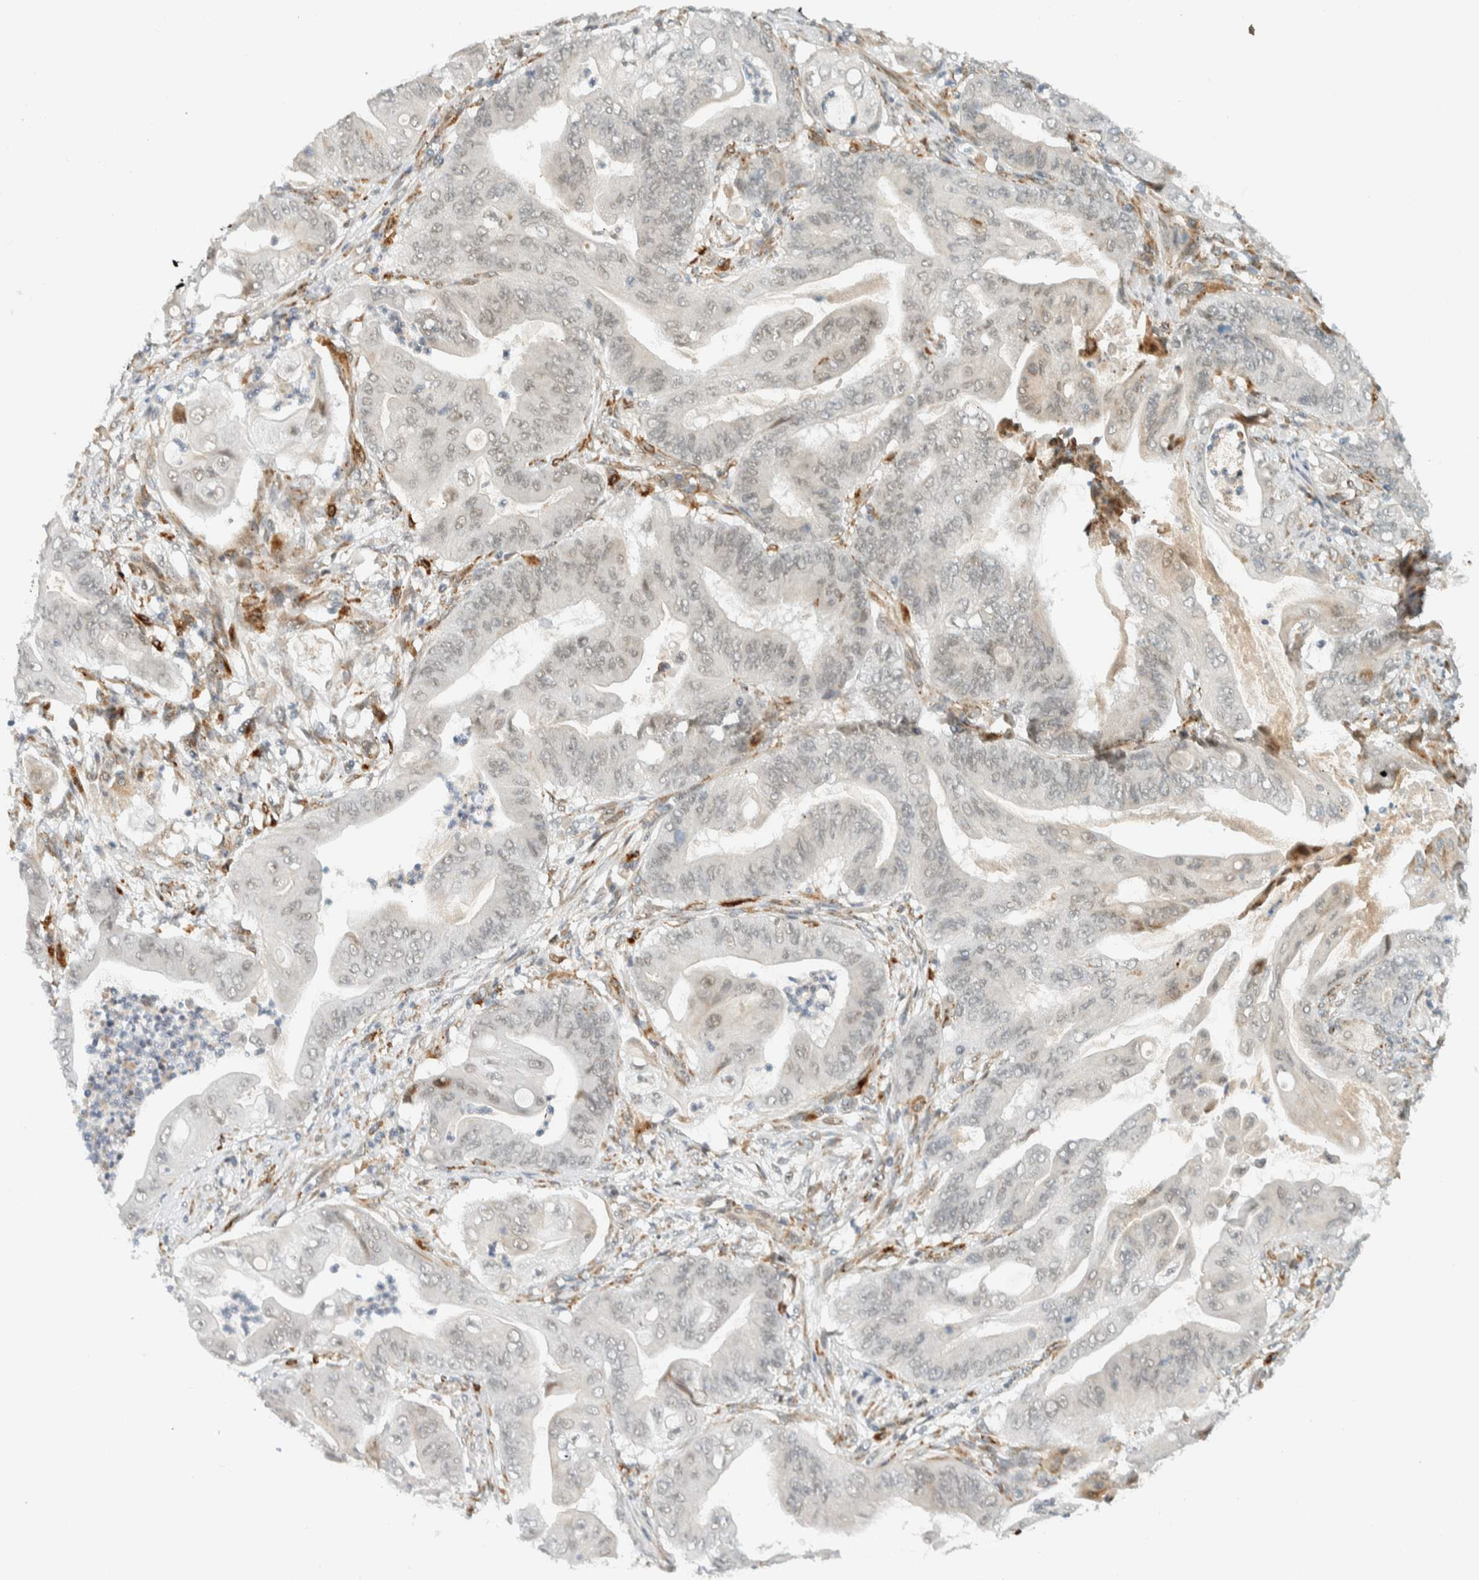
{"staining": {"intensity": "weak", "quantity": "<25%", "location": "nuclear"}, "tissue": "stomach cancer", "cell_type": "Tumor cells", "image_type": "cancer", "snomed": [{"axis": "morphology", "description": "Adenocarcinoma, NOS"}, {"axis": "topography", "description": "Stomach"}], "caption": "There is no significant staining in tumor cells of stomach adenocarcinoma.", "gene": "ITPRID1", "patient": {"sex": "female", "age": 73}}